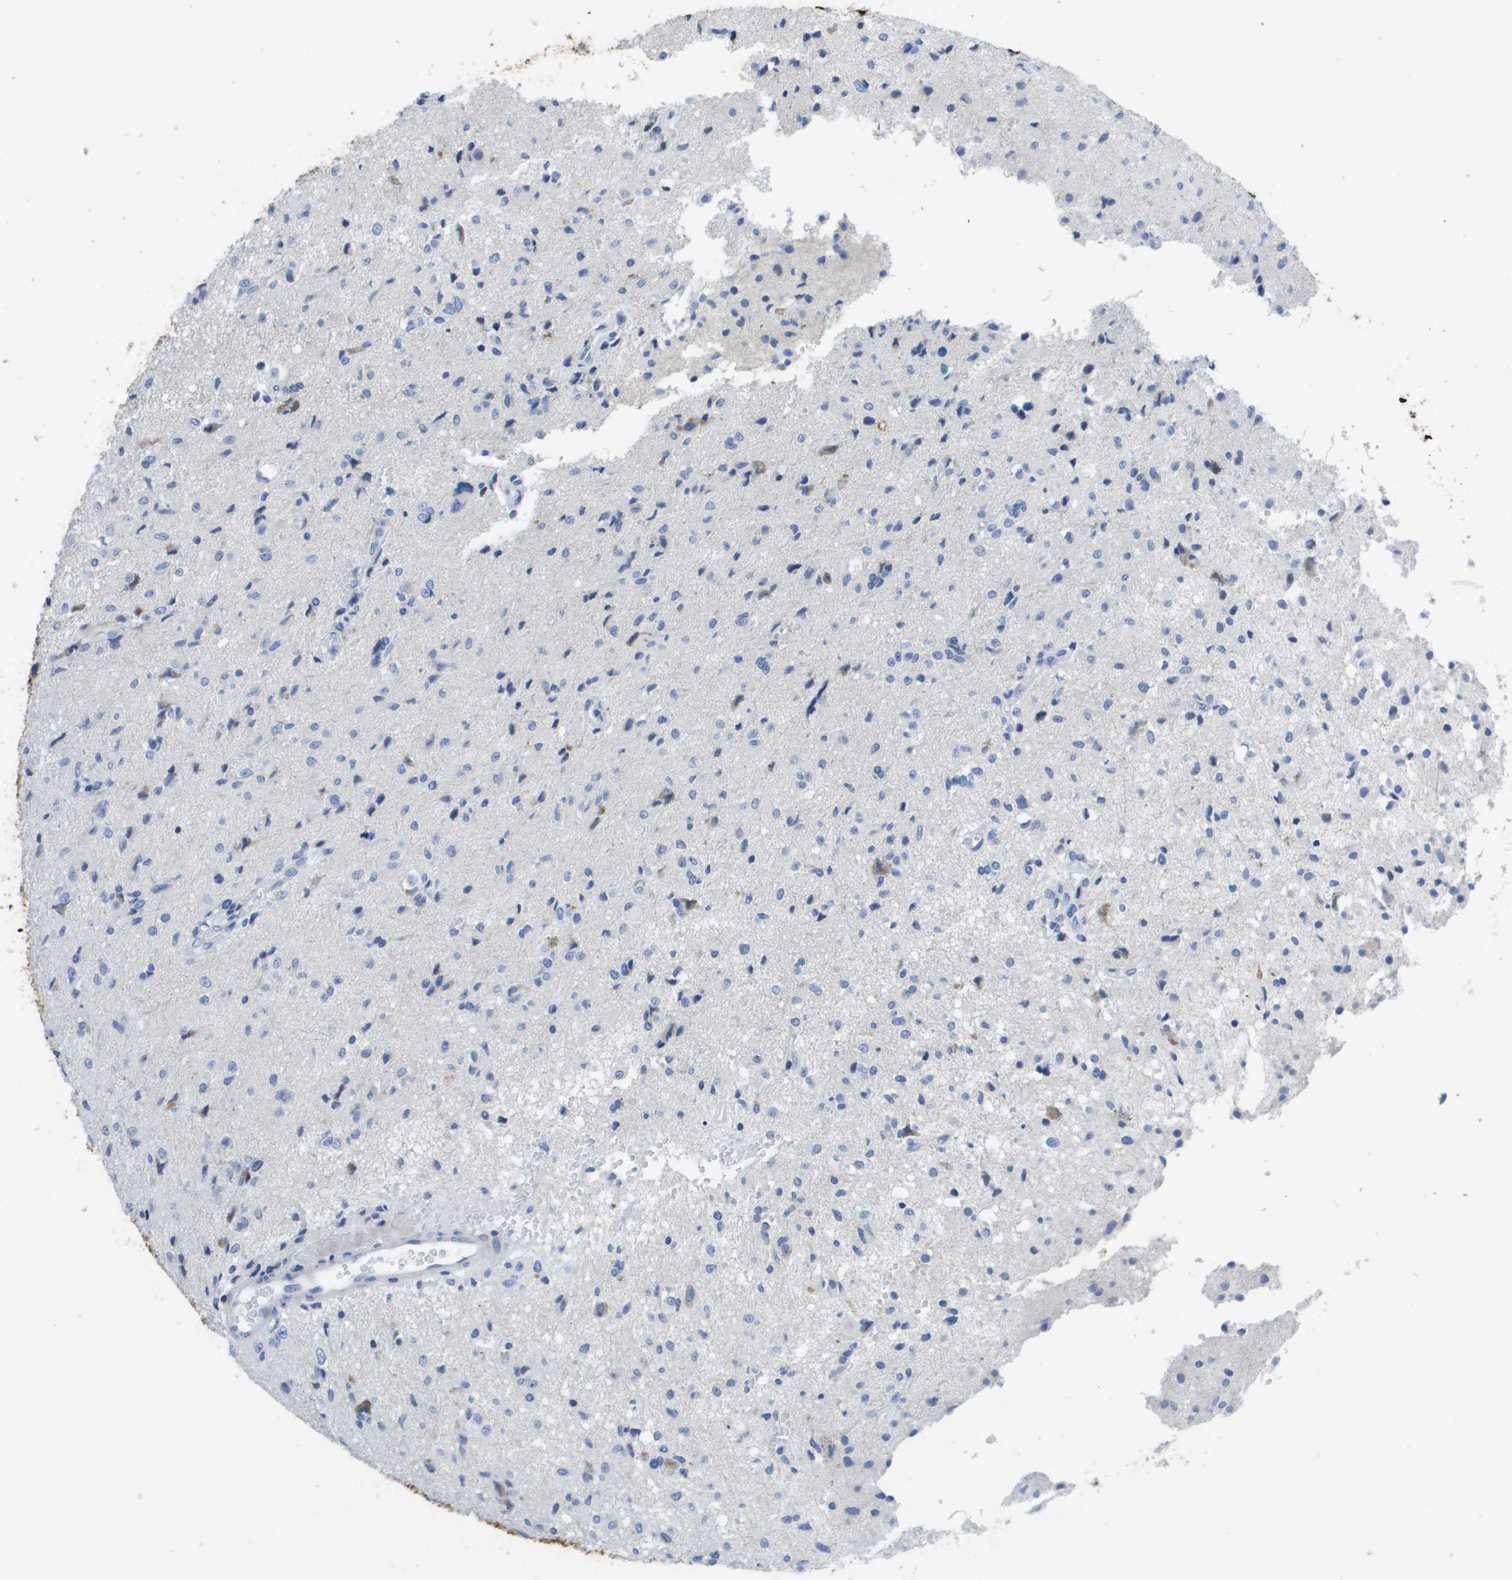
{"staining": {"intensity": "negative", "quantity": "none", "location": "none"}, "tissue": "glioma", "cell_type": "Tumor cells", "image_type": "cancer", "snomed": [{"axis": "morphology", "description": "Glioma, malignant, High grade"}, {"axis": "topography", "description": "Brain"}], "caption": "An IHC photomicrograph of malignant high-grade glioma is shown. There is no staining in tumor cells of malignant high-grade glioma. (Brightfield microscopy of DAB immunohistochemistry at high magnification).", "gene": "MS4A1", "patient": {"sex": "female", "age": 59}}